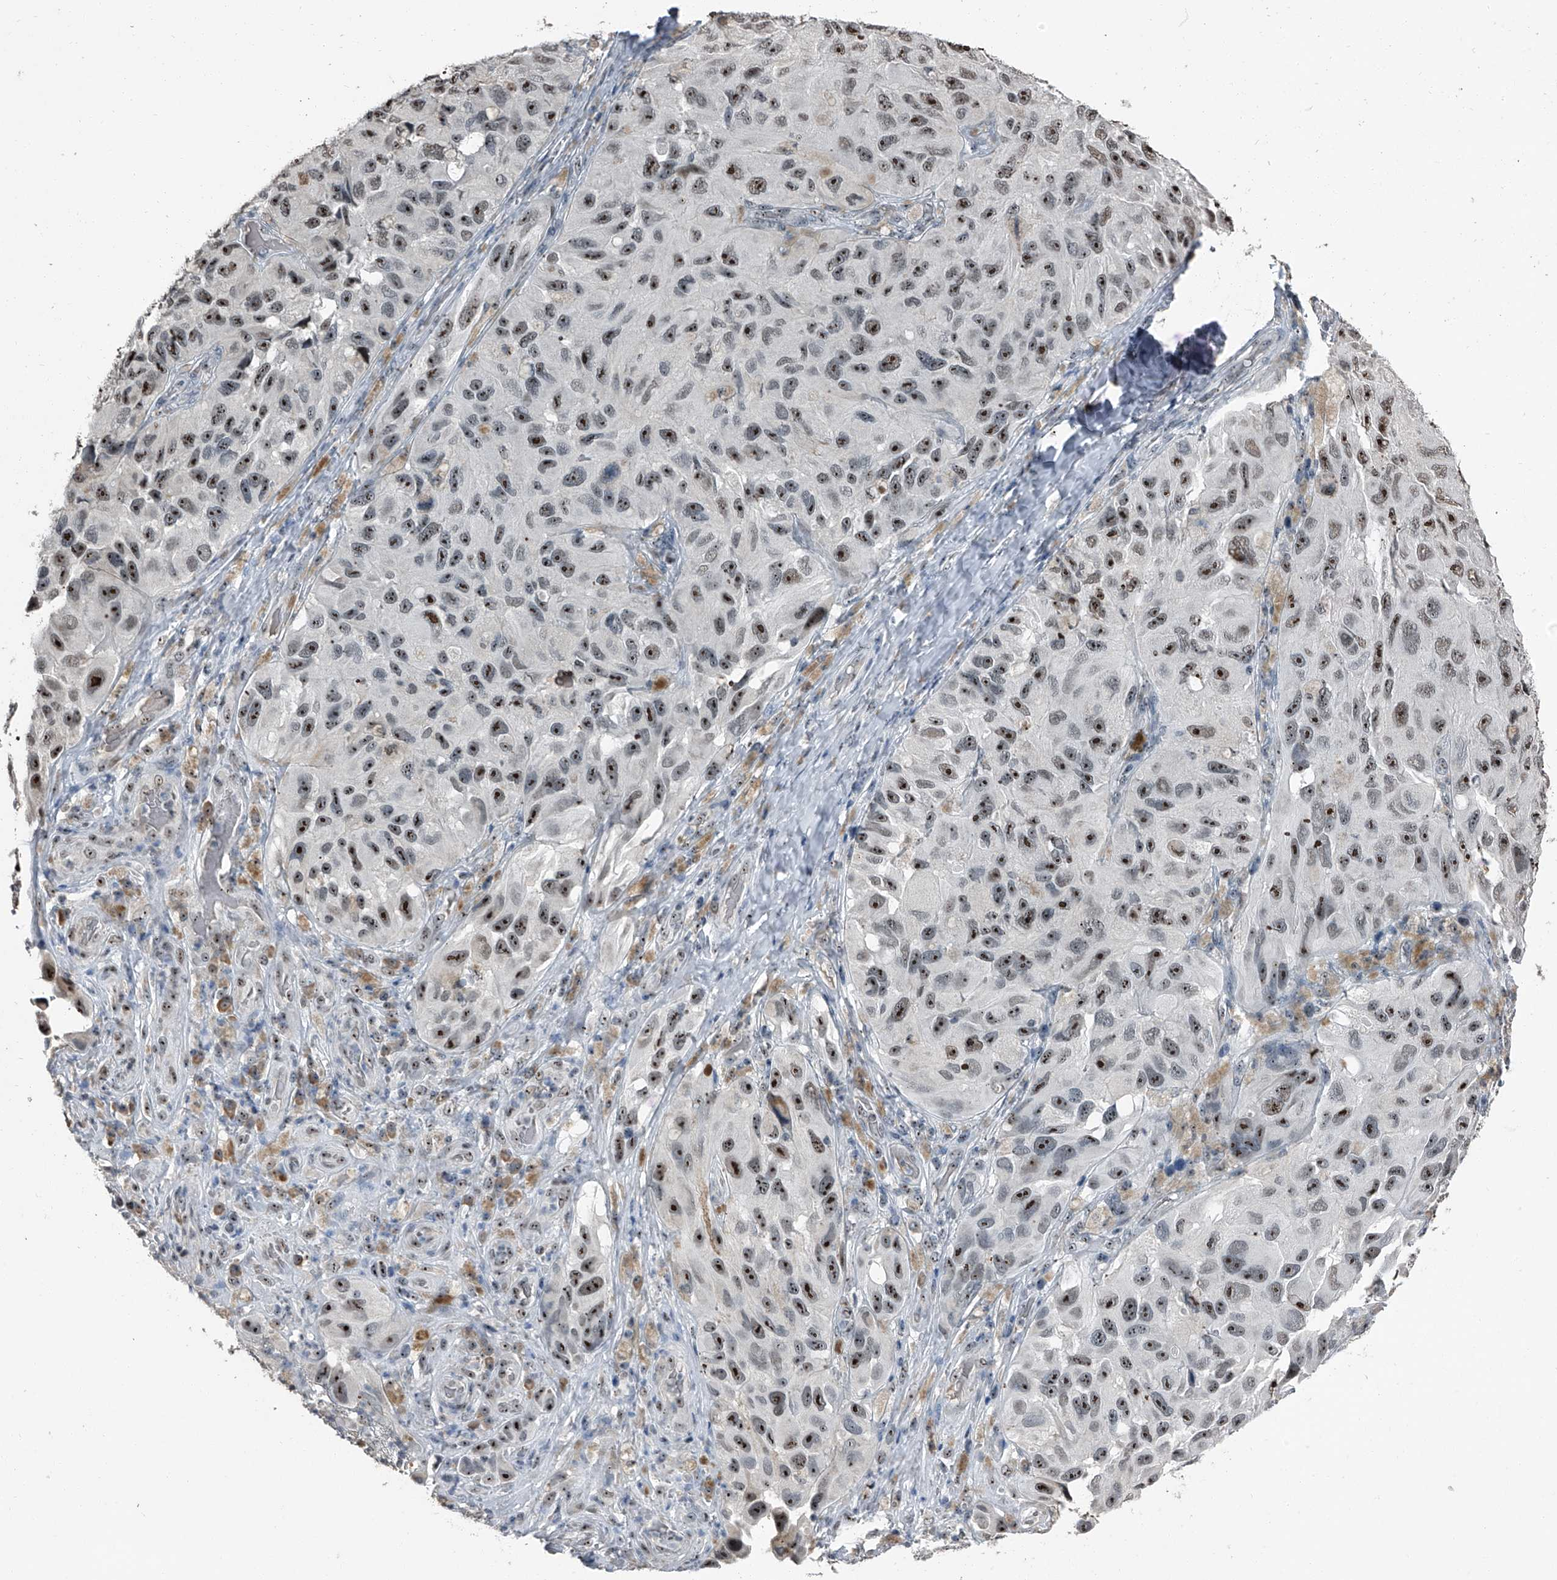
{"staining": {"intensity": "moderate", "quantity": ">75%", "location": "nuclear"}, "tissue": "melanoma", "cell_type": "Tumor cells", "image_type": "cancer", "snomed": [{"axis": "morphology", "description": "Malignant melanoma, NOS"}, {"axis": "topography", "description": "Skin"}], "caption": "Malignant melanoma was stained to show a protein in brown. There is medium levels of moderate nuclear staining in about >75% of tumor cells.", "gene": "TCOF1", "patient": {"sex": "female", "age": 73}}